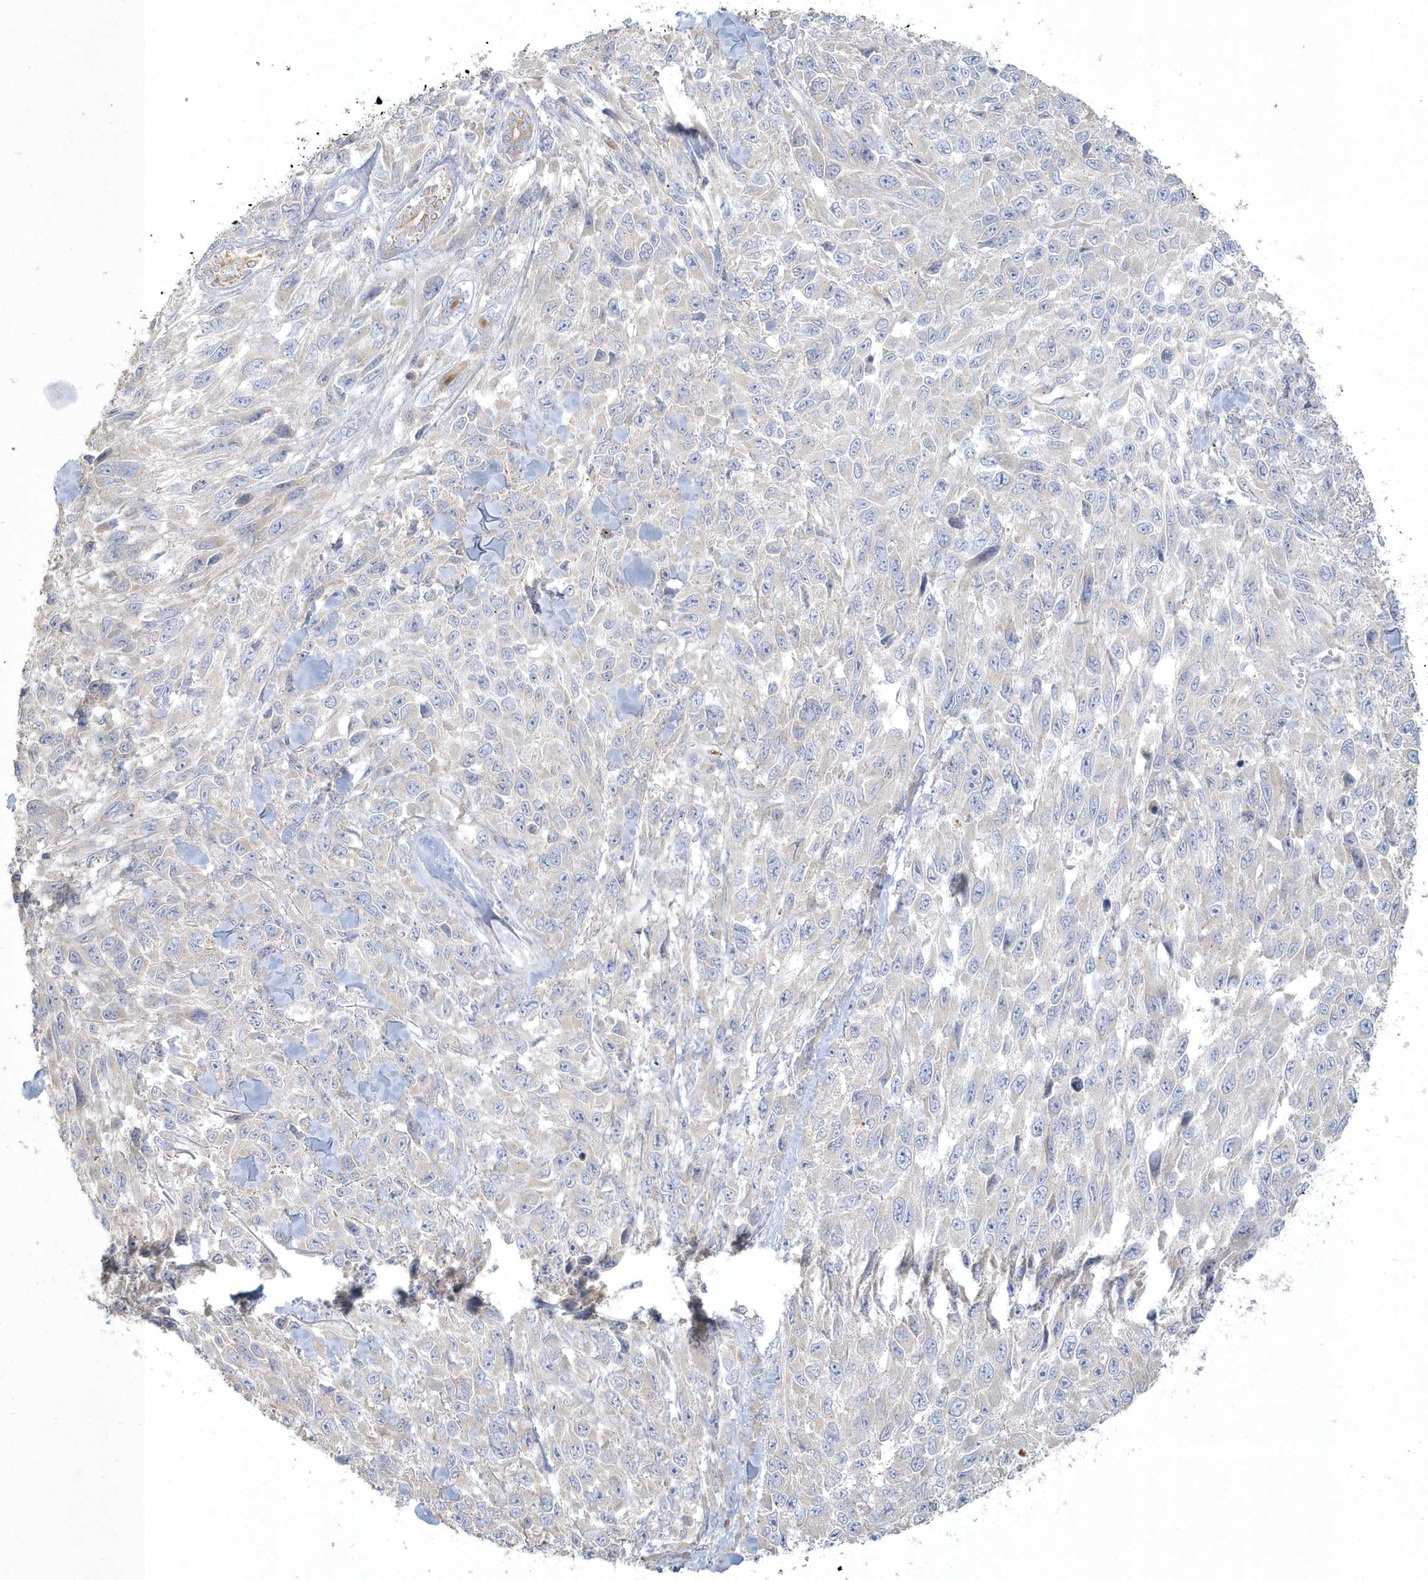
{"staining": {"intensity": "negative", "quantity": "none", "location": "none"}, "tissue": "melanoma", "cell_type": "Tumor cells", "image_type": "cancer", "snomed": [{"axis": "morphology", "description": "Malignant melanoma, NOS"}, {"axis": "topography", "description": "Skin"}], "caption": "Human malignant melanoma stained for a protein using IHC shows no staining in tumor cells.", "gene": "BLTP3A", "patient": {"sex": "female", "age": 96}}